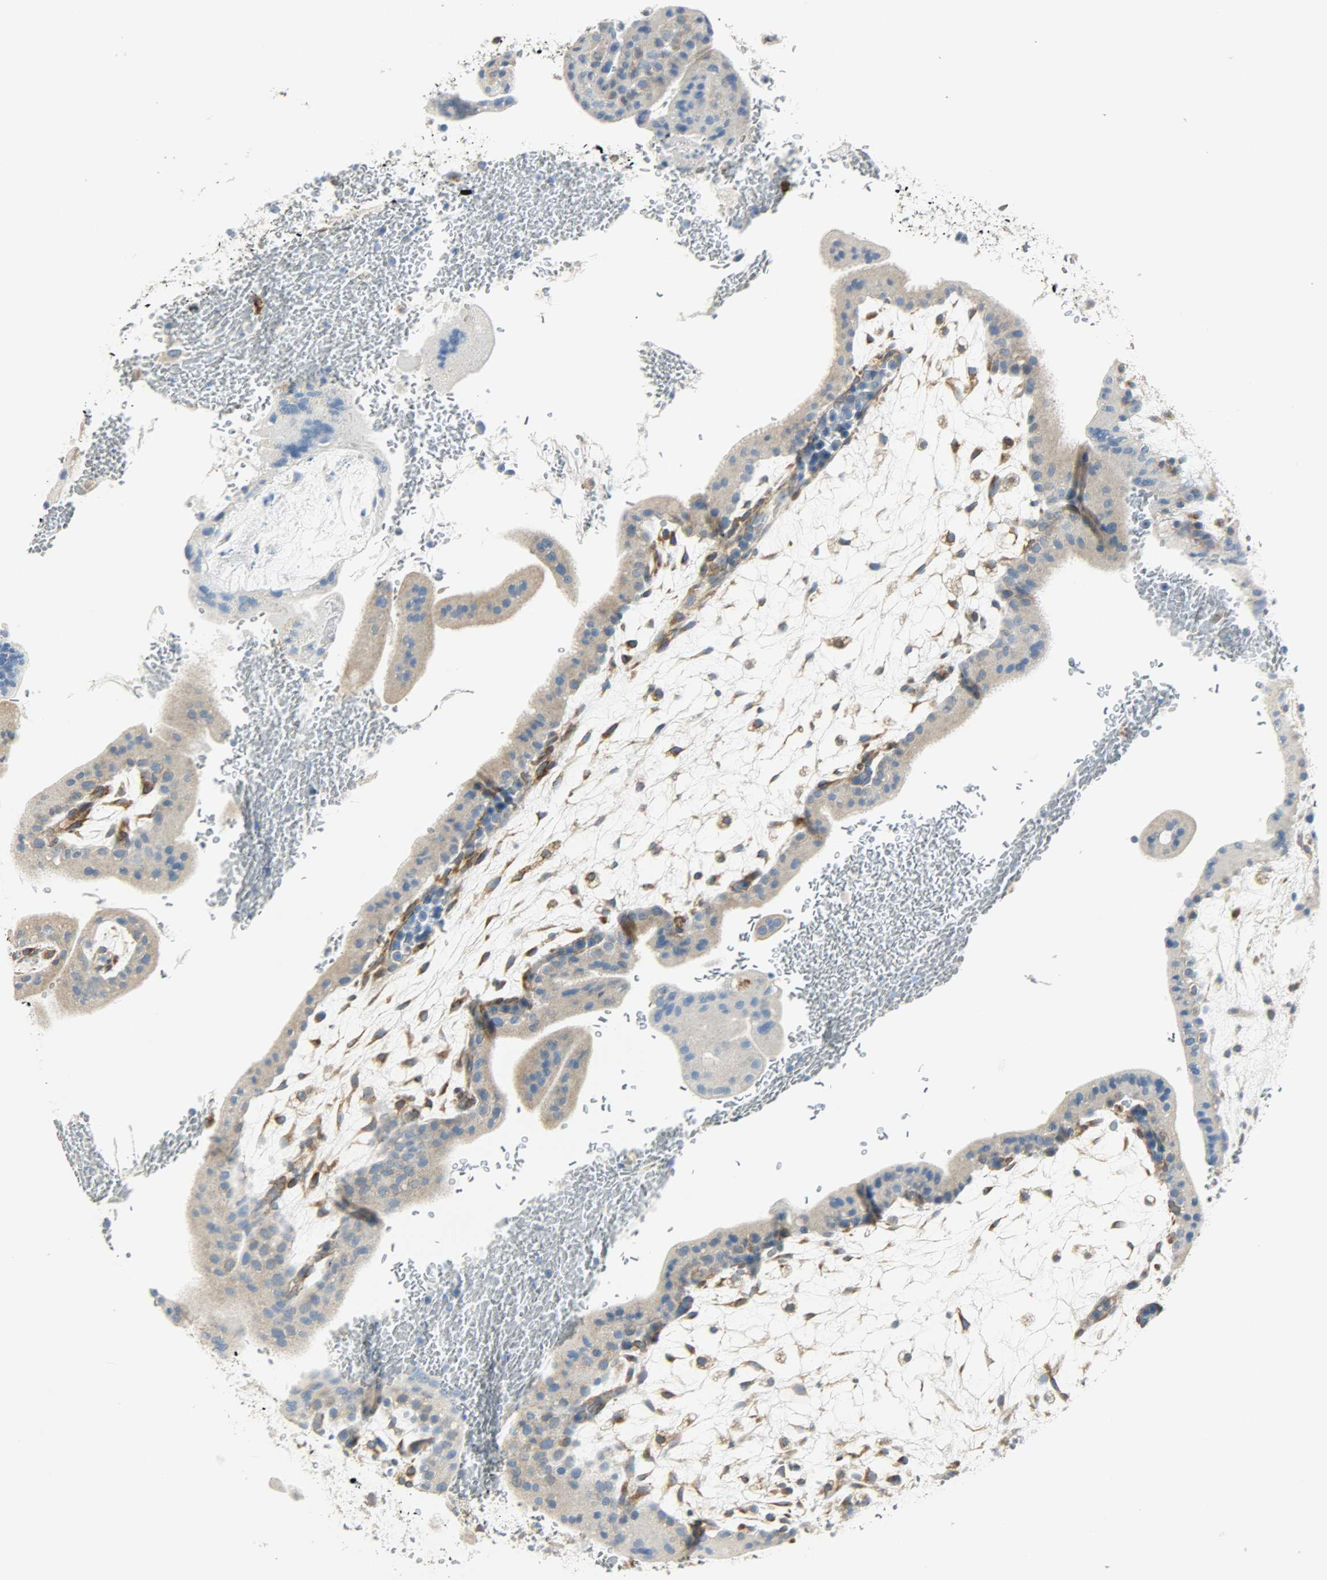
{"staining": {"intensity": "moderate", "quantity": ">75%", "location": "cytoplasmic/membranous"}, "tissue": "placenta", "cell_type": "Decidual cells", "image_type": "normal", "snomed": [{"axis": "morphology", "description": "Normal tissue, NOS"}, {"axis": "topography", "description": "Placenta"}], "caption": "Protein staining of benign placenta reveals moderate cytoplasmic/membranous positivity in about >75% of decidual cells.", "gene": "PKD2", "patient": {"sex": "female", "age": 35}}